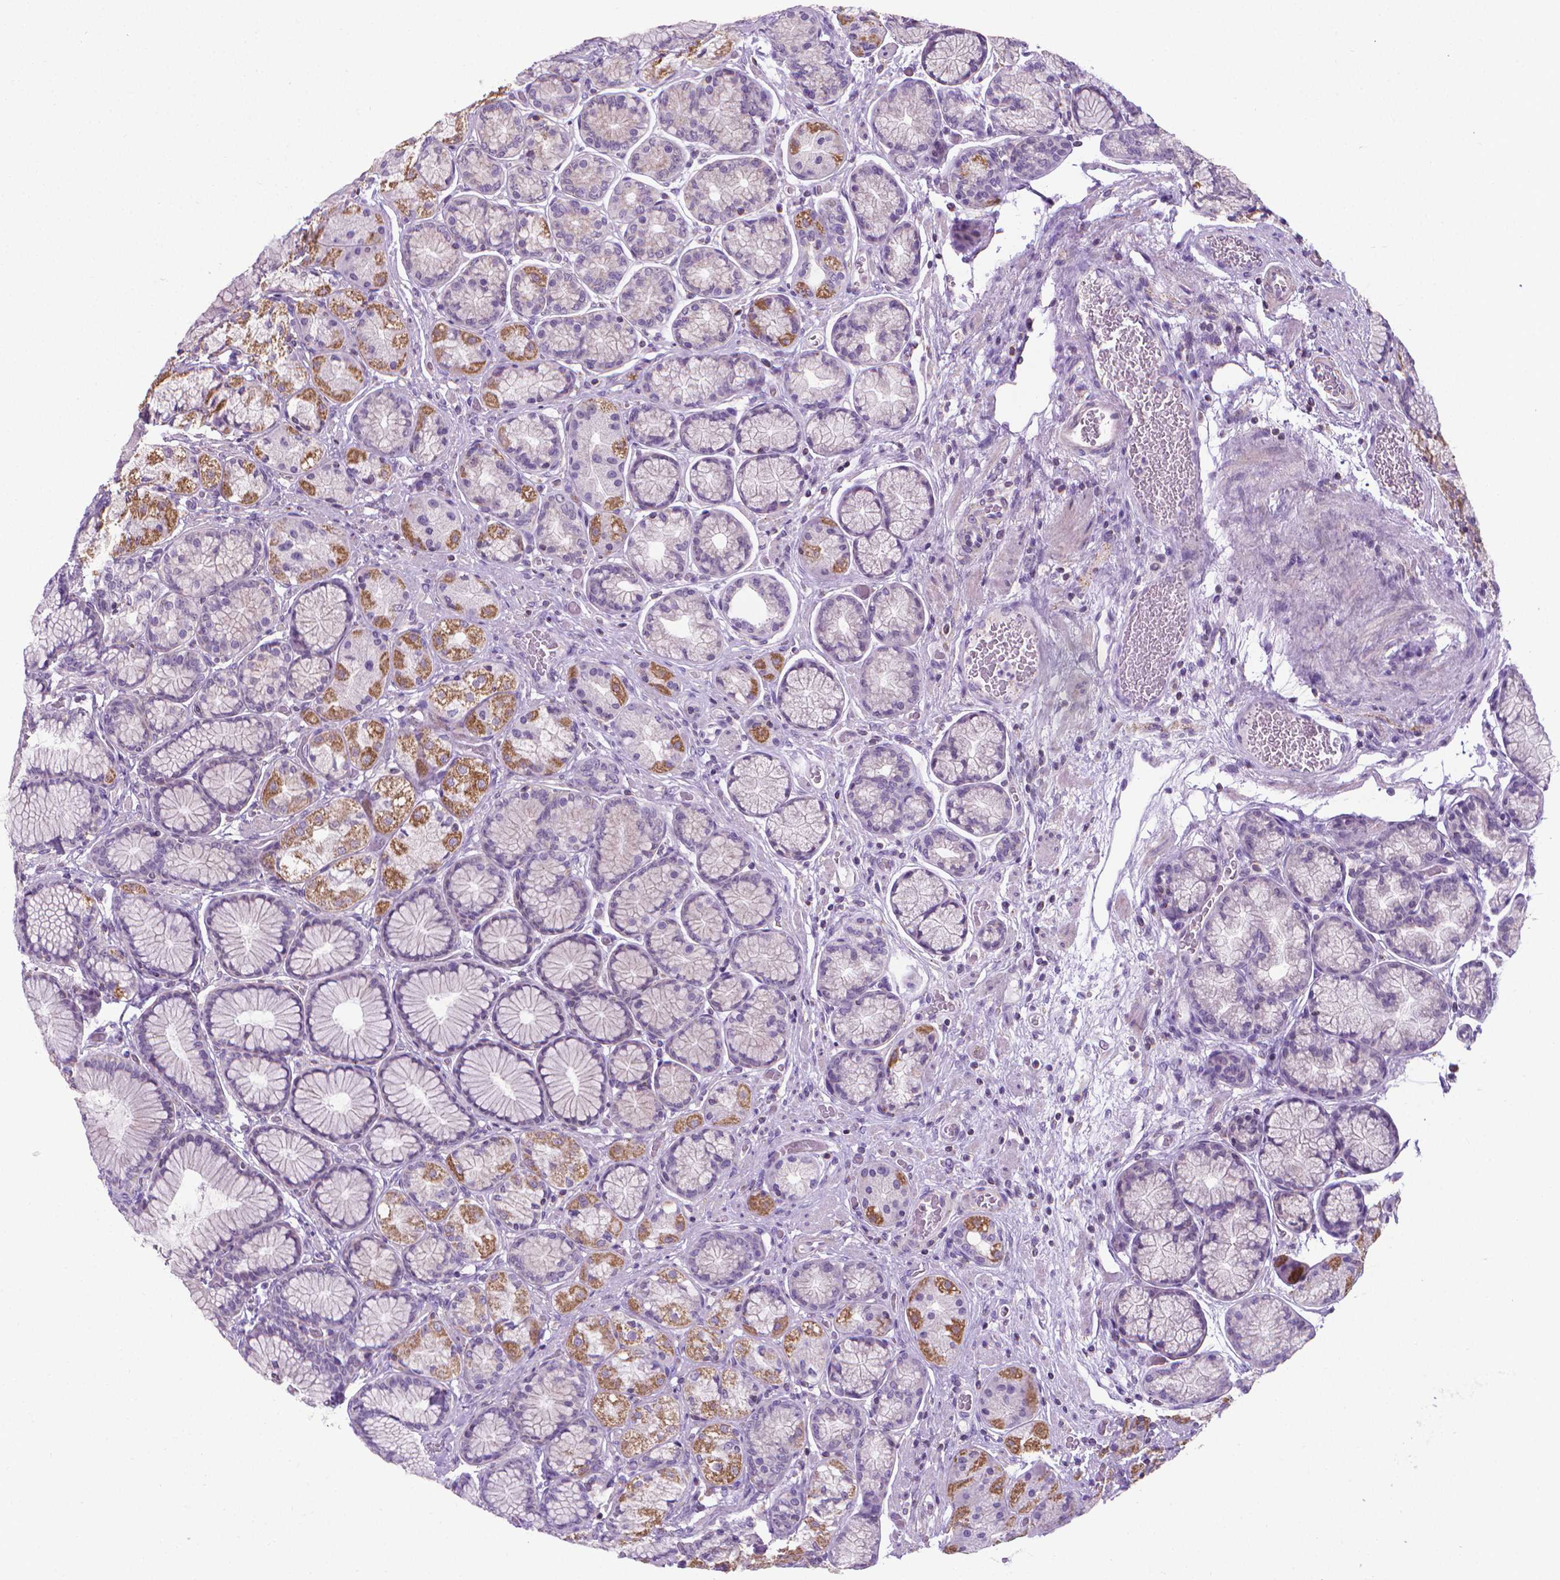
{"staining": {"intensity": "moderate", "quantity": "<25%", "location": "cytoplasmic/membranous"}, "tissue": "stomach", "cell_type": "Glandular cells", "image_type": "normal", "snomed": [{"axis": "morphology", "description": "Normal tissue, NOS"}, {"axis": "morphology", "description": "Adenocarcinoma, NOS"}, {"axis": "morphology", "description": "Adenocarcinoma, High grade"}, {"axis": "topography", "description": "Stomach, upper"}, {"axis": "topography", "description": "Stomach"}], "caption": "Immunohistochemical staining of unremarkable human stomach reveals <25% levels of moderate cytoplasmic/membranous protein staining in approximately <25% of glandular cells. The protein is shown in brown color, while the nuclei are stained blue.", "gene": "POU3F3", "patient": {"sex": "female", "age": 65}}